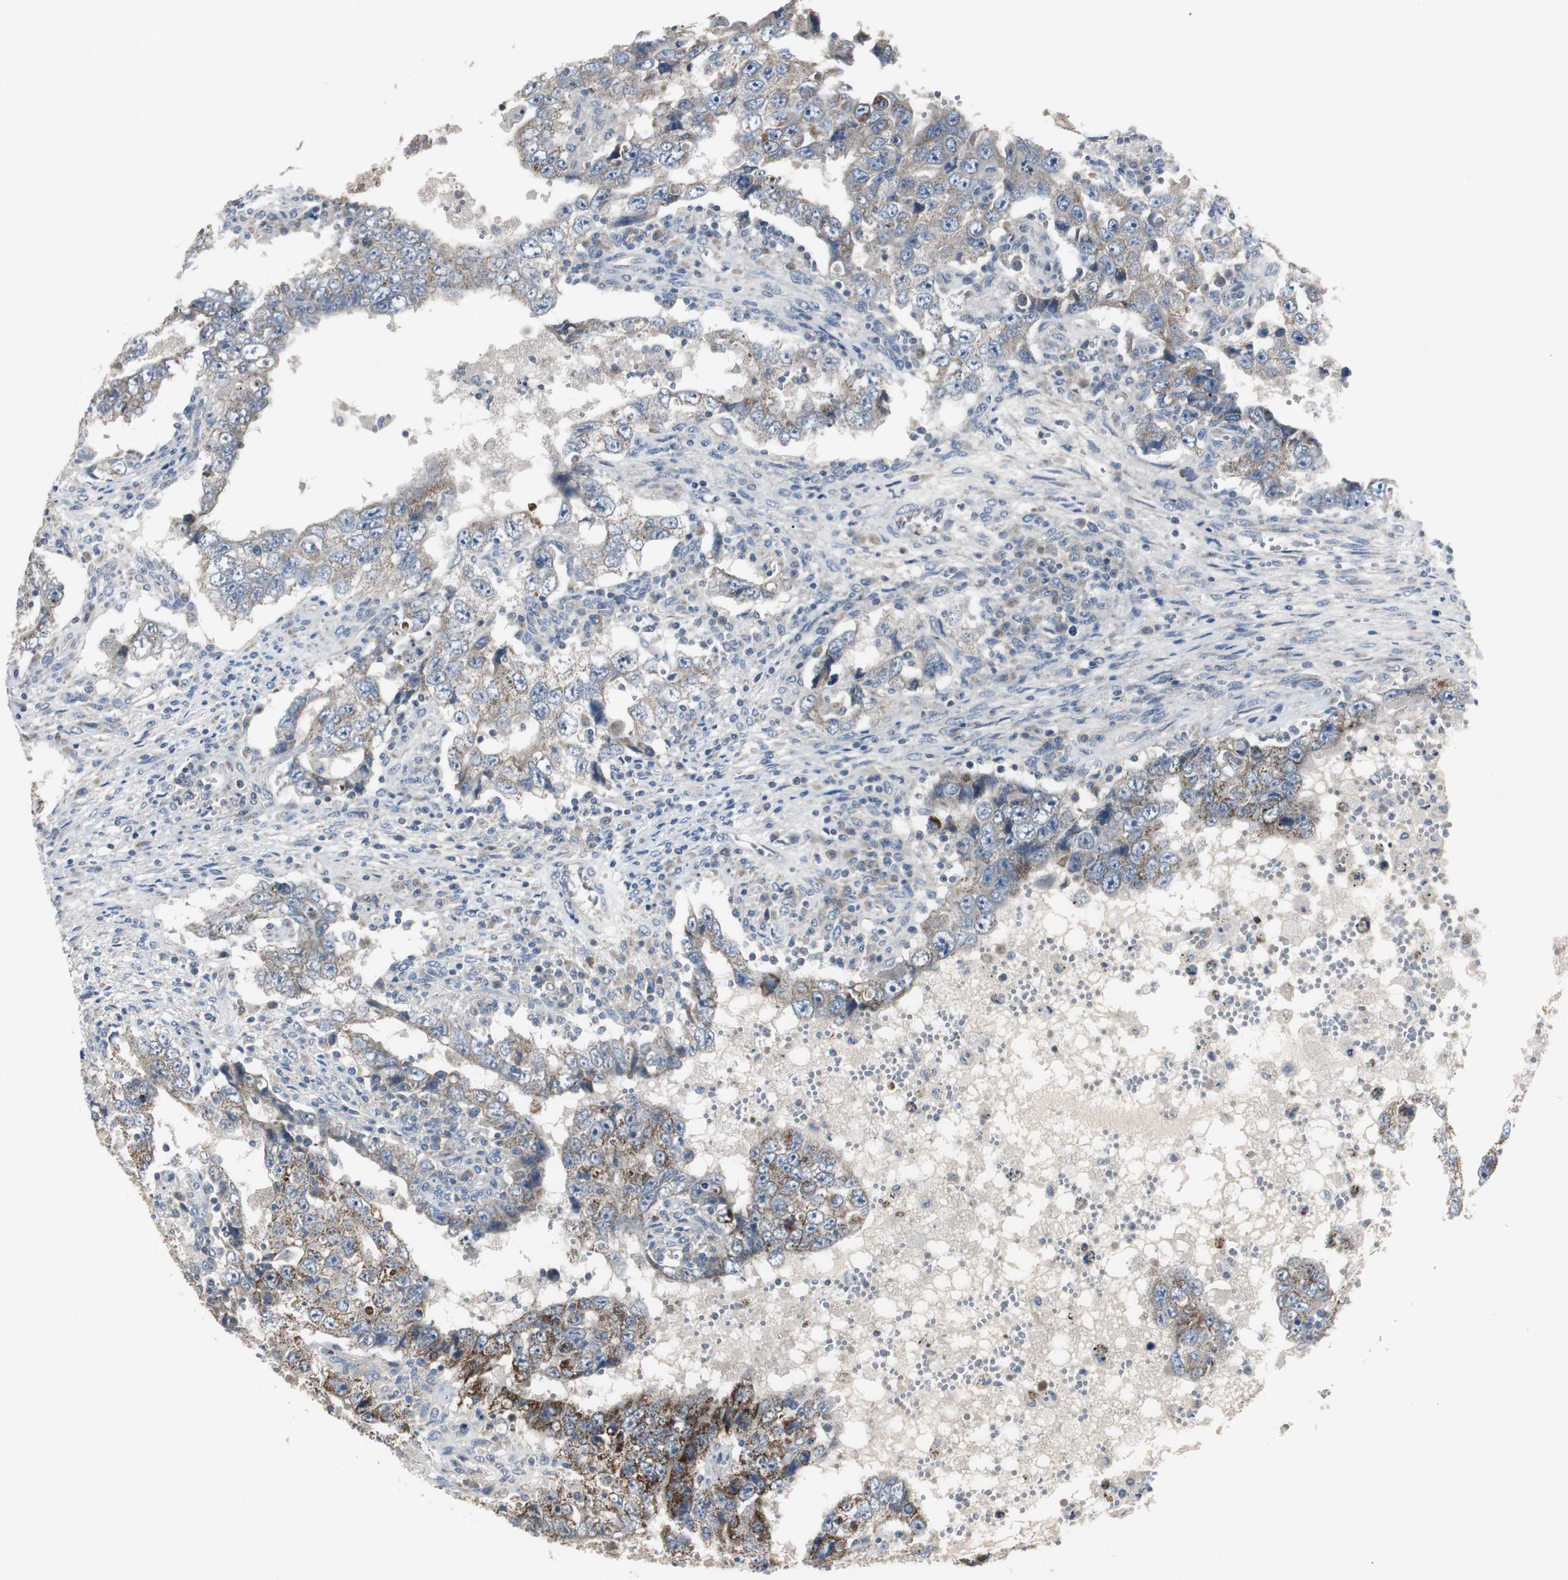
{"staining": {"intensity": "moderate", "quantity": ">75%", "location": "cytoplasmic/membranous"}, "tissue": "testis cancer", "cell_type": "Tumor cells", "image_type": "cancer", "snomed": [{"axis": "morphology", "description": "Carcinoma, Embryonal, NOS"}, {"axis": "topography", "description": "Testis"}], "caption": "Moderate cytoplasmic/membranous expression is seen in about >75% of tumor cells in embryonal carcinoma (testis). (Brightfield microscopy of DAB IHC at high magnification).", "gene": "MYT1", "patient": {"sex": "male", "age": 26}}